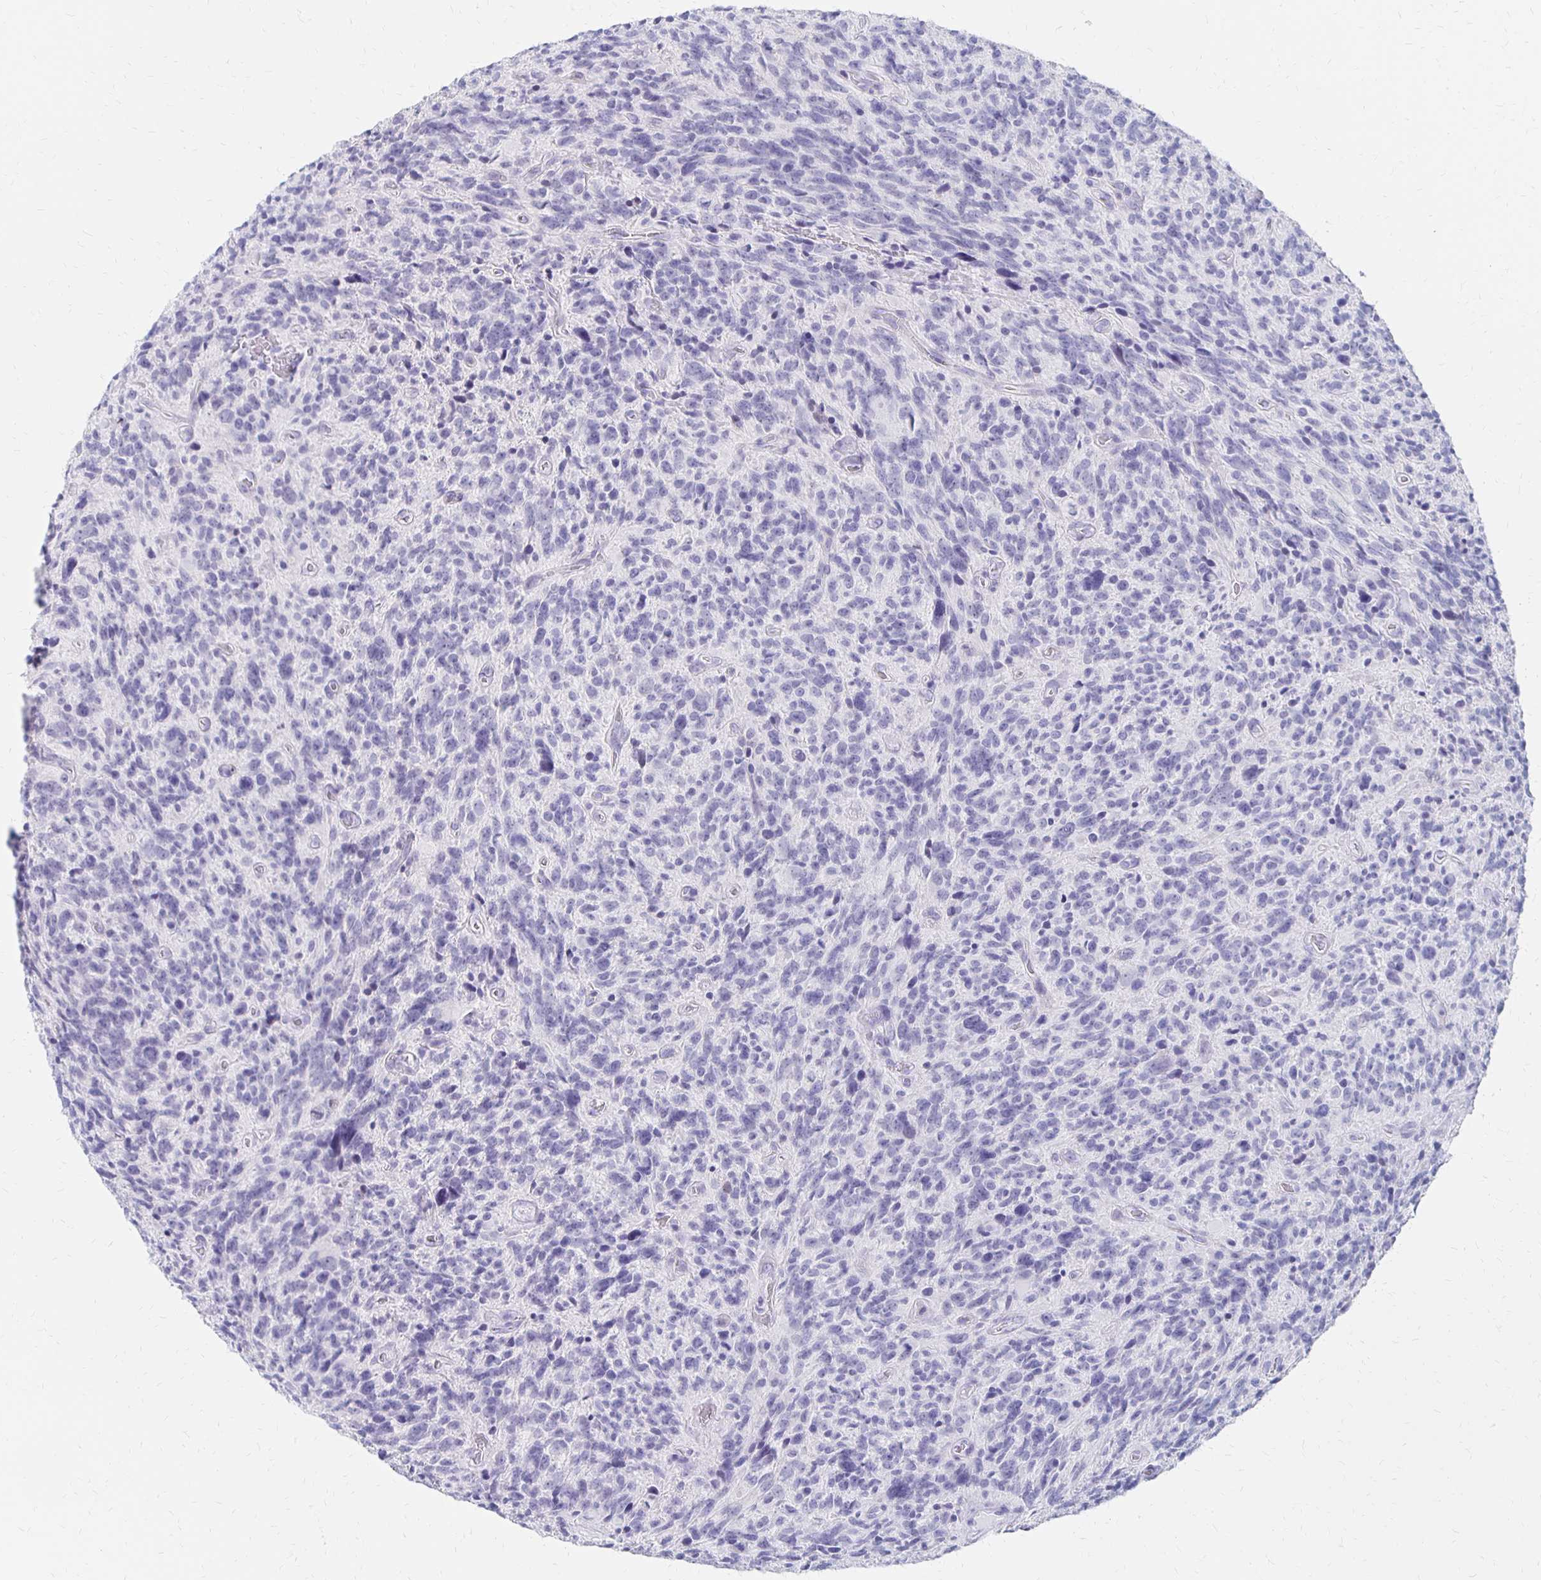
{"staining": {"intensity": "negative", "quantity": "none", "location": "none"}, "tissue": "glioma", "cell_type": "Tumor cells", "image_type": "cancer", "snomed": [{"axis": "morphology", "description": "Glioma, malignant, High grade"}, {"axis": "topography", "description": "Brain"}], "caption": "DAB immunohistochemical staining of human glioma reveals no significant expression in tumor cells. (DAB IHC with hematoxylin counter stain).", "gene": "SYT2", "patient": {"sex": "male", "age": 46}}